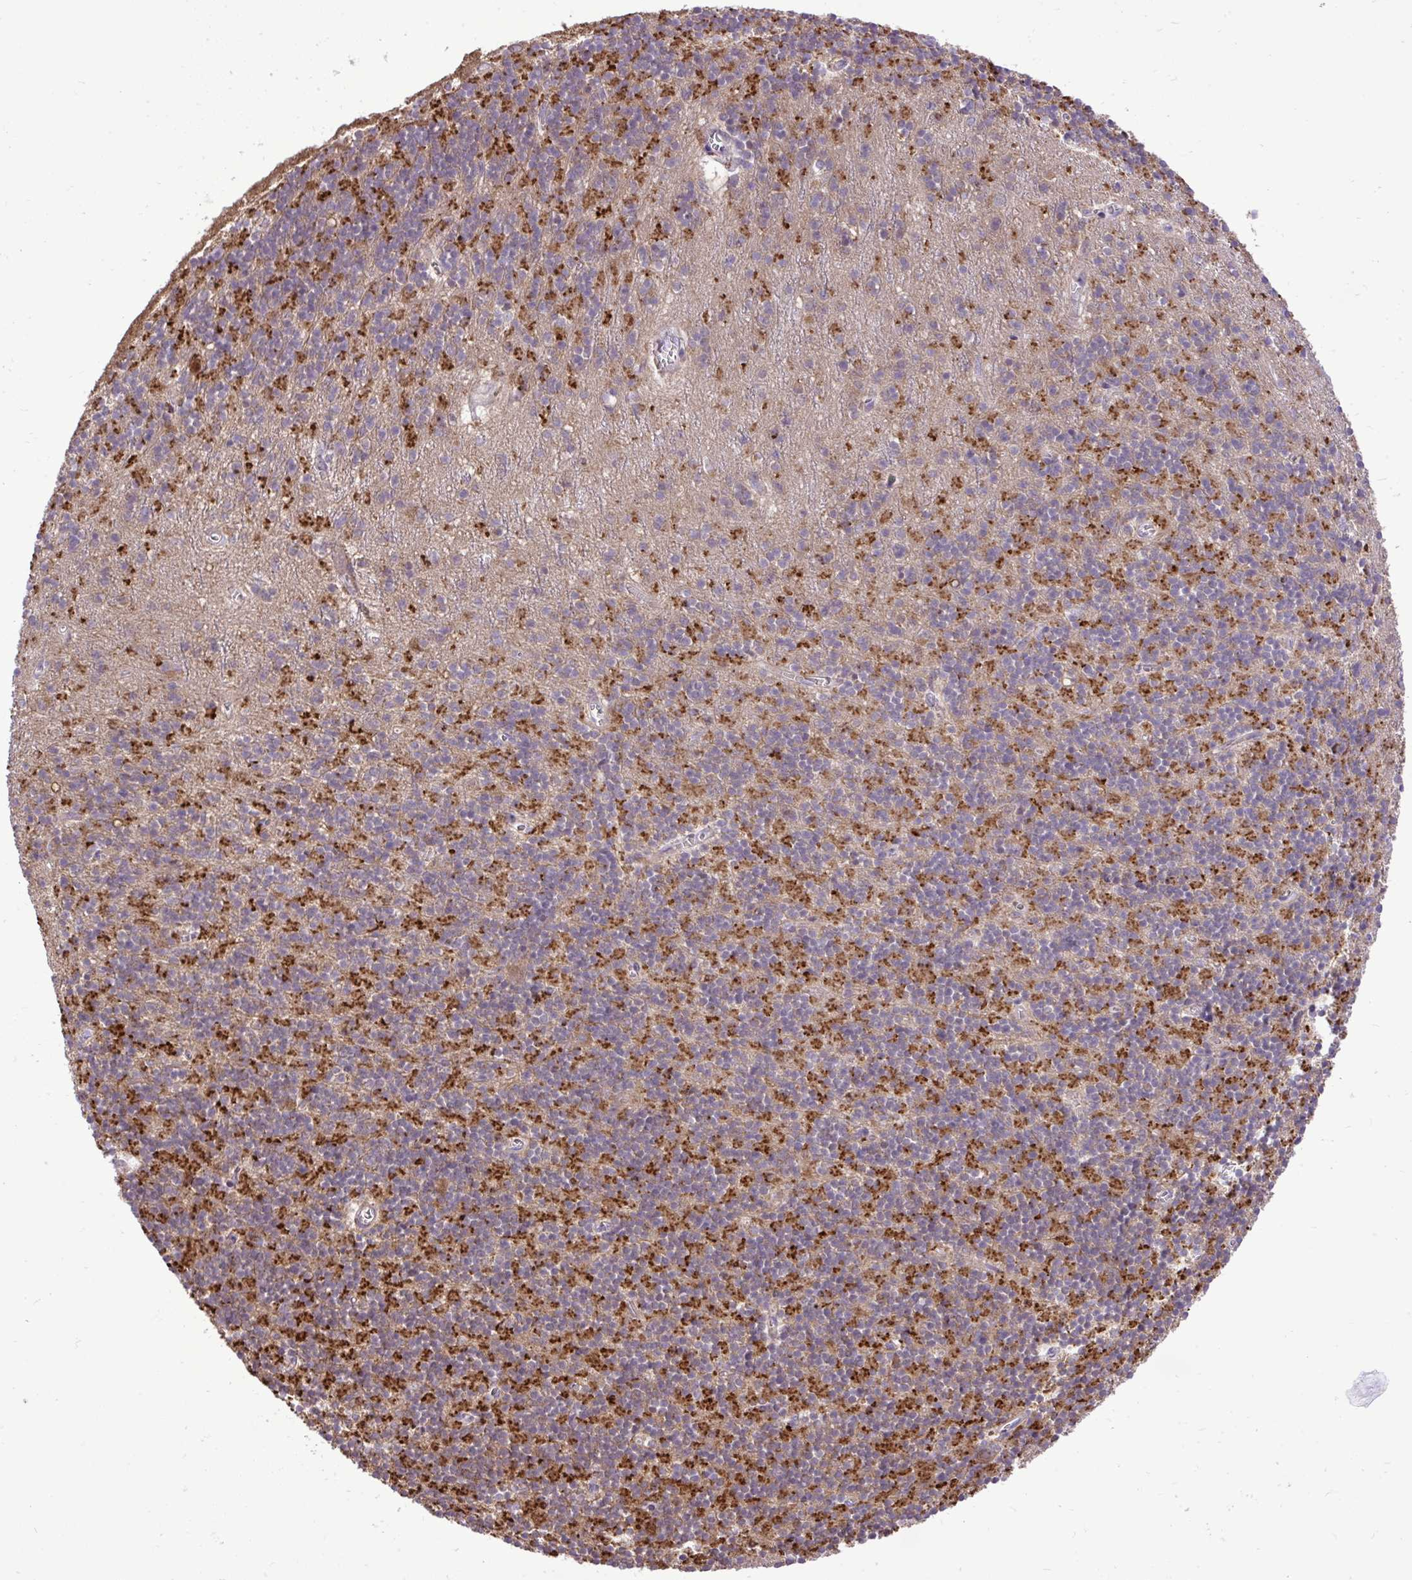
{"staining": {"intensity": "moderate", "quantity": "25%-75%", "location": "cytoplasmic/membranous"}, "tissue": "cerebellum", "cell_type": "Cells in granular layer", "image_type": "normal", "snomed": [{"axis": "morphology", "description": "Normal tissue, NOS"}, {"axis": "topography", "description": "Cerebellum"}], "caption": "High-power microscopy captured an immunohistochemistry (IHC) micrograph of unremarkable cerebellum, revealing moderate cytoplasmic/membranous staining in about 25%-75% of cells in granular layer. (DAB (3,3'-diaminobenzidine) IHC, brown staining for protein, blue staining for nuclei).", "gene": "PAIP2", "patient": {"sex": "male", "age": 54}}